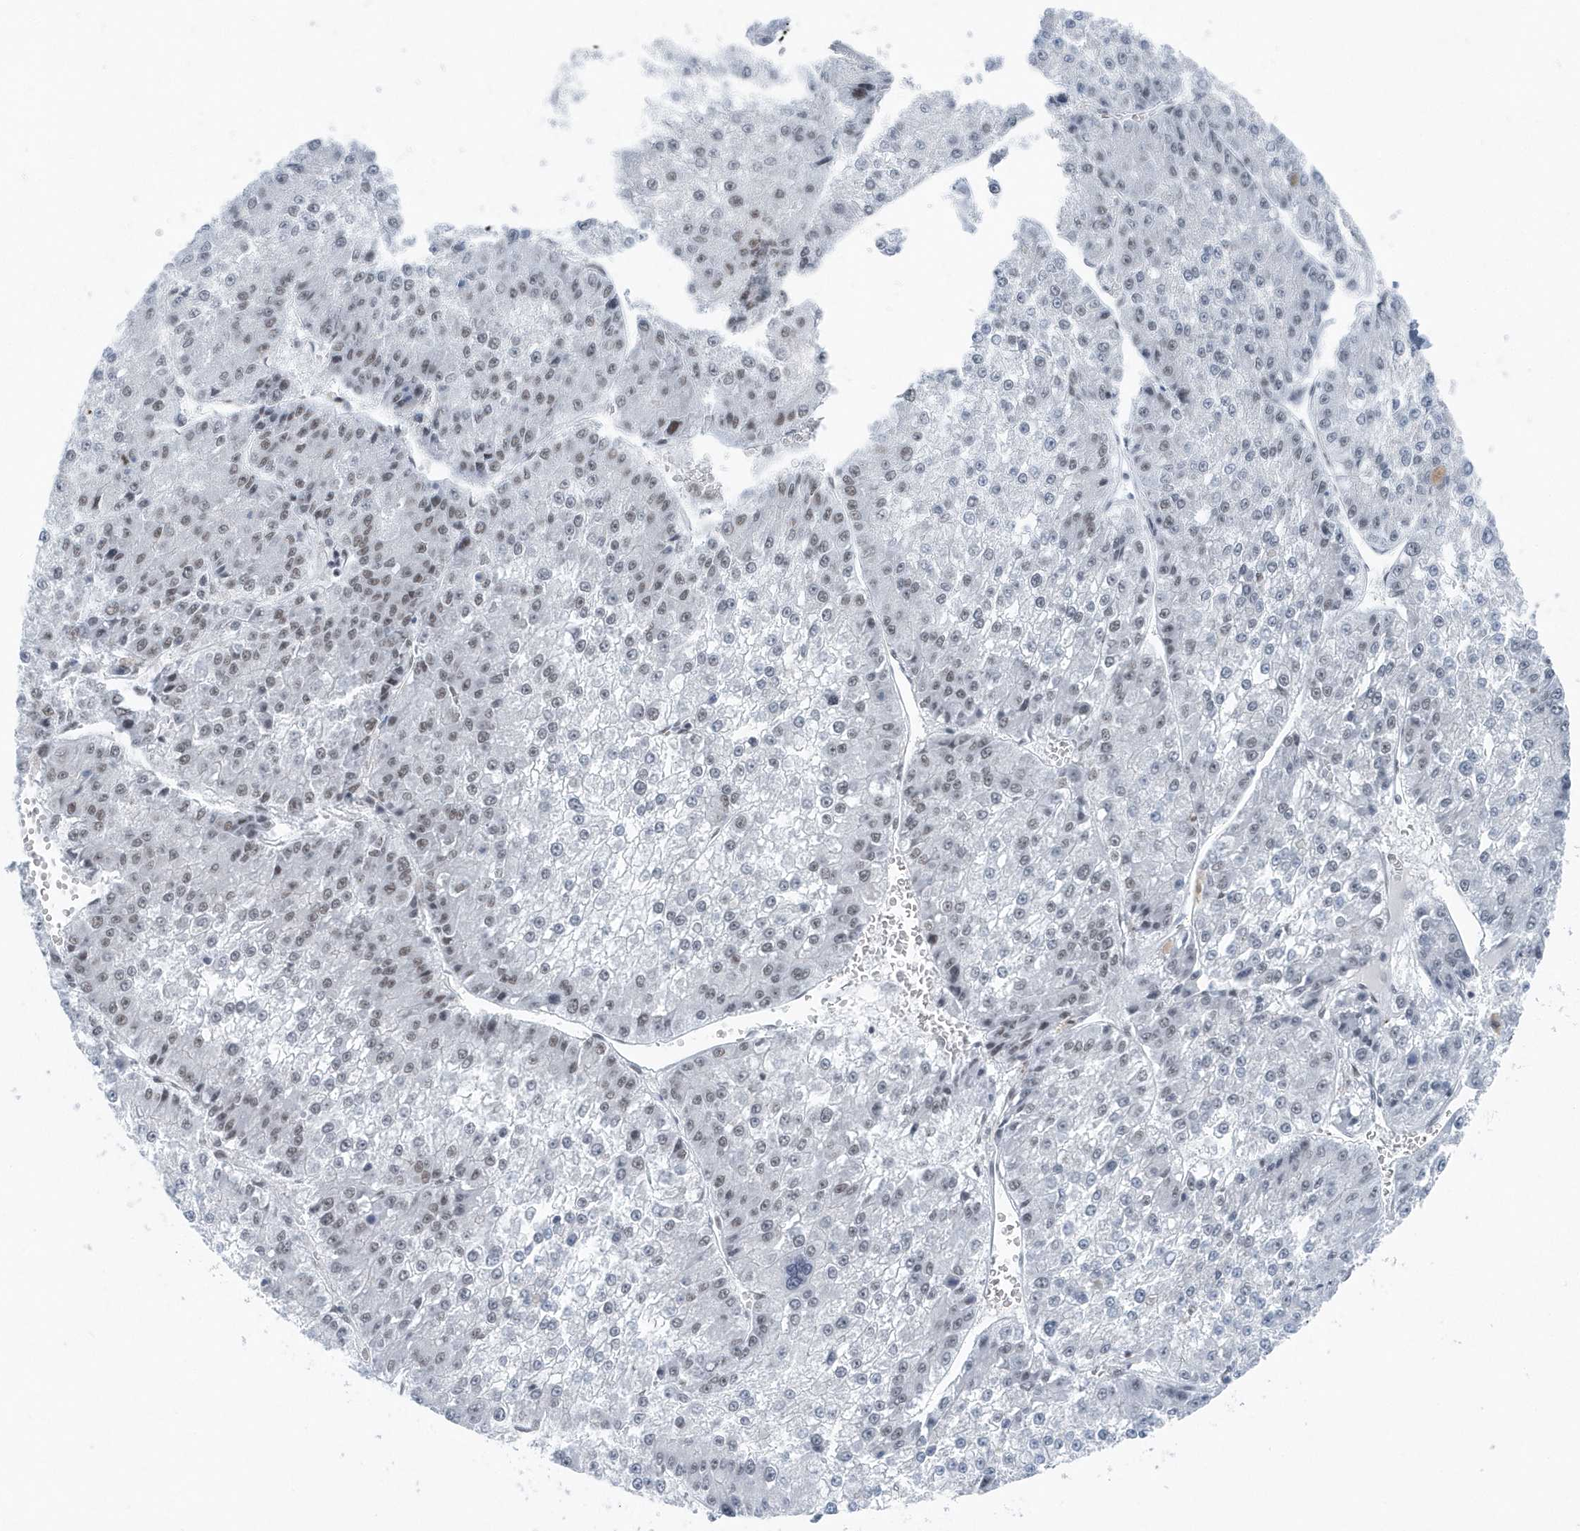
{"staining": {"intensity": "weak", "quantity": "<25%", "location": "nuclear"}, "tissue": "liver cancer", "cell_type": "Tumor cells", "image_type": "cancer", "snomed": [{"axis": "morphology", "description": "Carcinoma, Hepatocellular, NOS"}, {"axis": "topography", "description": "Liver"}], "caption": "Hepatocellular carcinoma (liver) was stained to show a protein in brown. There is no significant staining in tumor cells. (Stains: DAB (3,3'-diaminobenzidine) immunohistochemistry with hematoxylin counter stain, Microscopy: brightfield microscopy at high magnification).", "gene": "FIP1L1", "patient": {"sex": "female", "age": 73}}